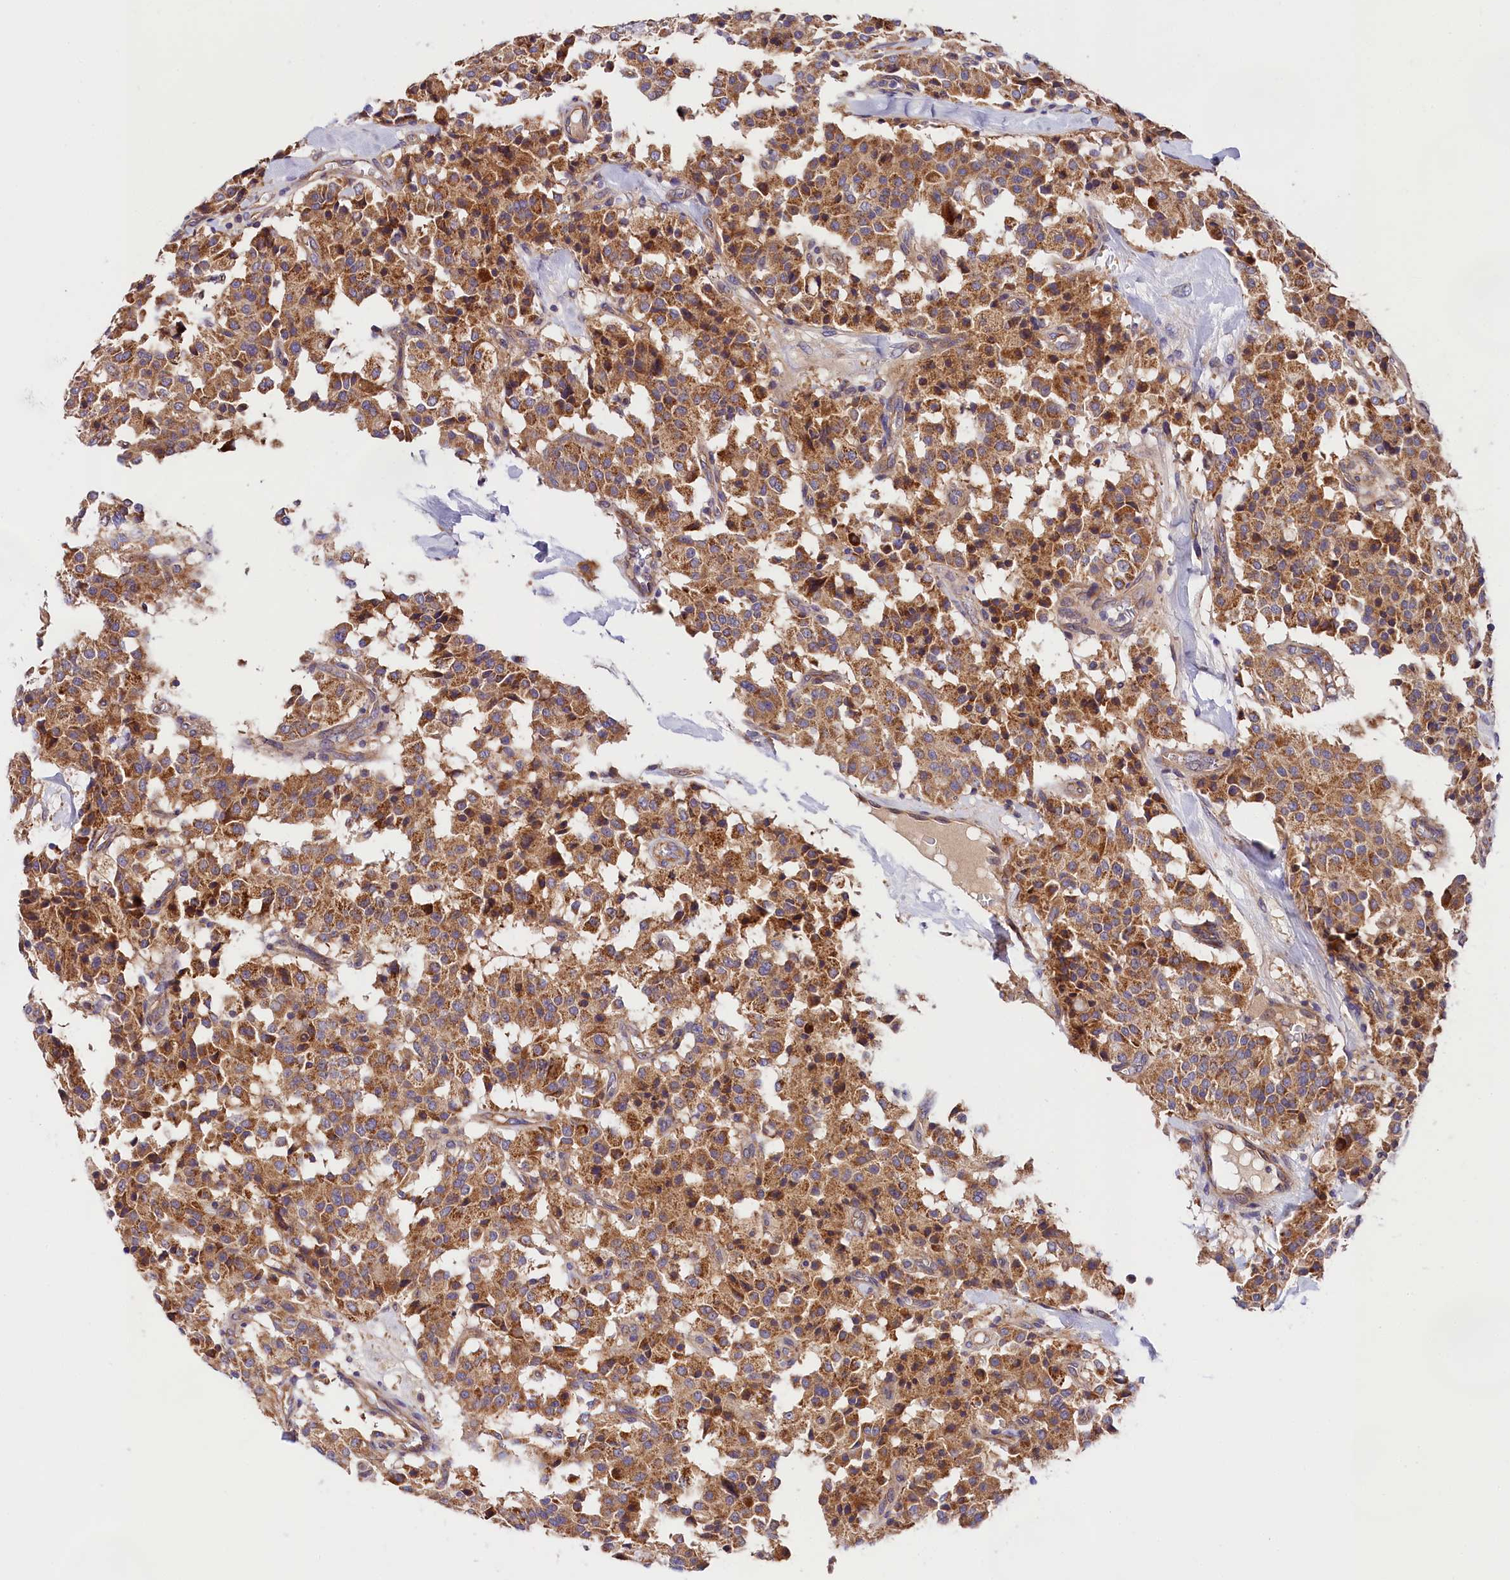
{"staining": {"intensity": "moderate", "quantity": ">75%", "location": "cytoplasmic/membranous"}, "tissue": "carcinoid", "cell_type": "Tumor cells", "image_type": "cancer", "snomed": [{"axis": "morphology", "description": "Carcinoid, malignant, NOS"}, {"axis": "topography", "description": "Lung"}], "caption": "Immunohistochemical staining of malignant carcinoid demonstrates moderate cytoplasmic/membranous protein staining in about >75% of tumor cells. (DAB (3,3'-diaminobenzidine) IHC, brown staining for protein, blue staining for nuclei).", "gene": "SPG11", "patient": {"sex": "male", "age": 30}}